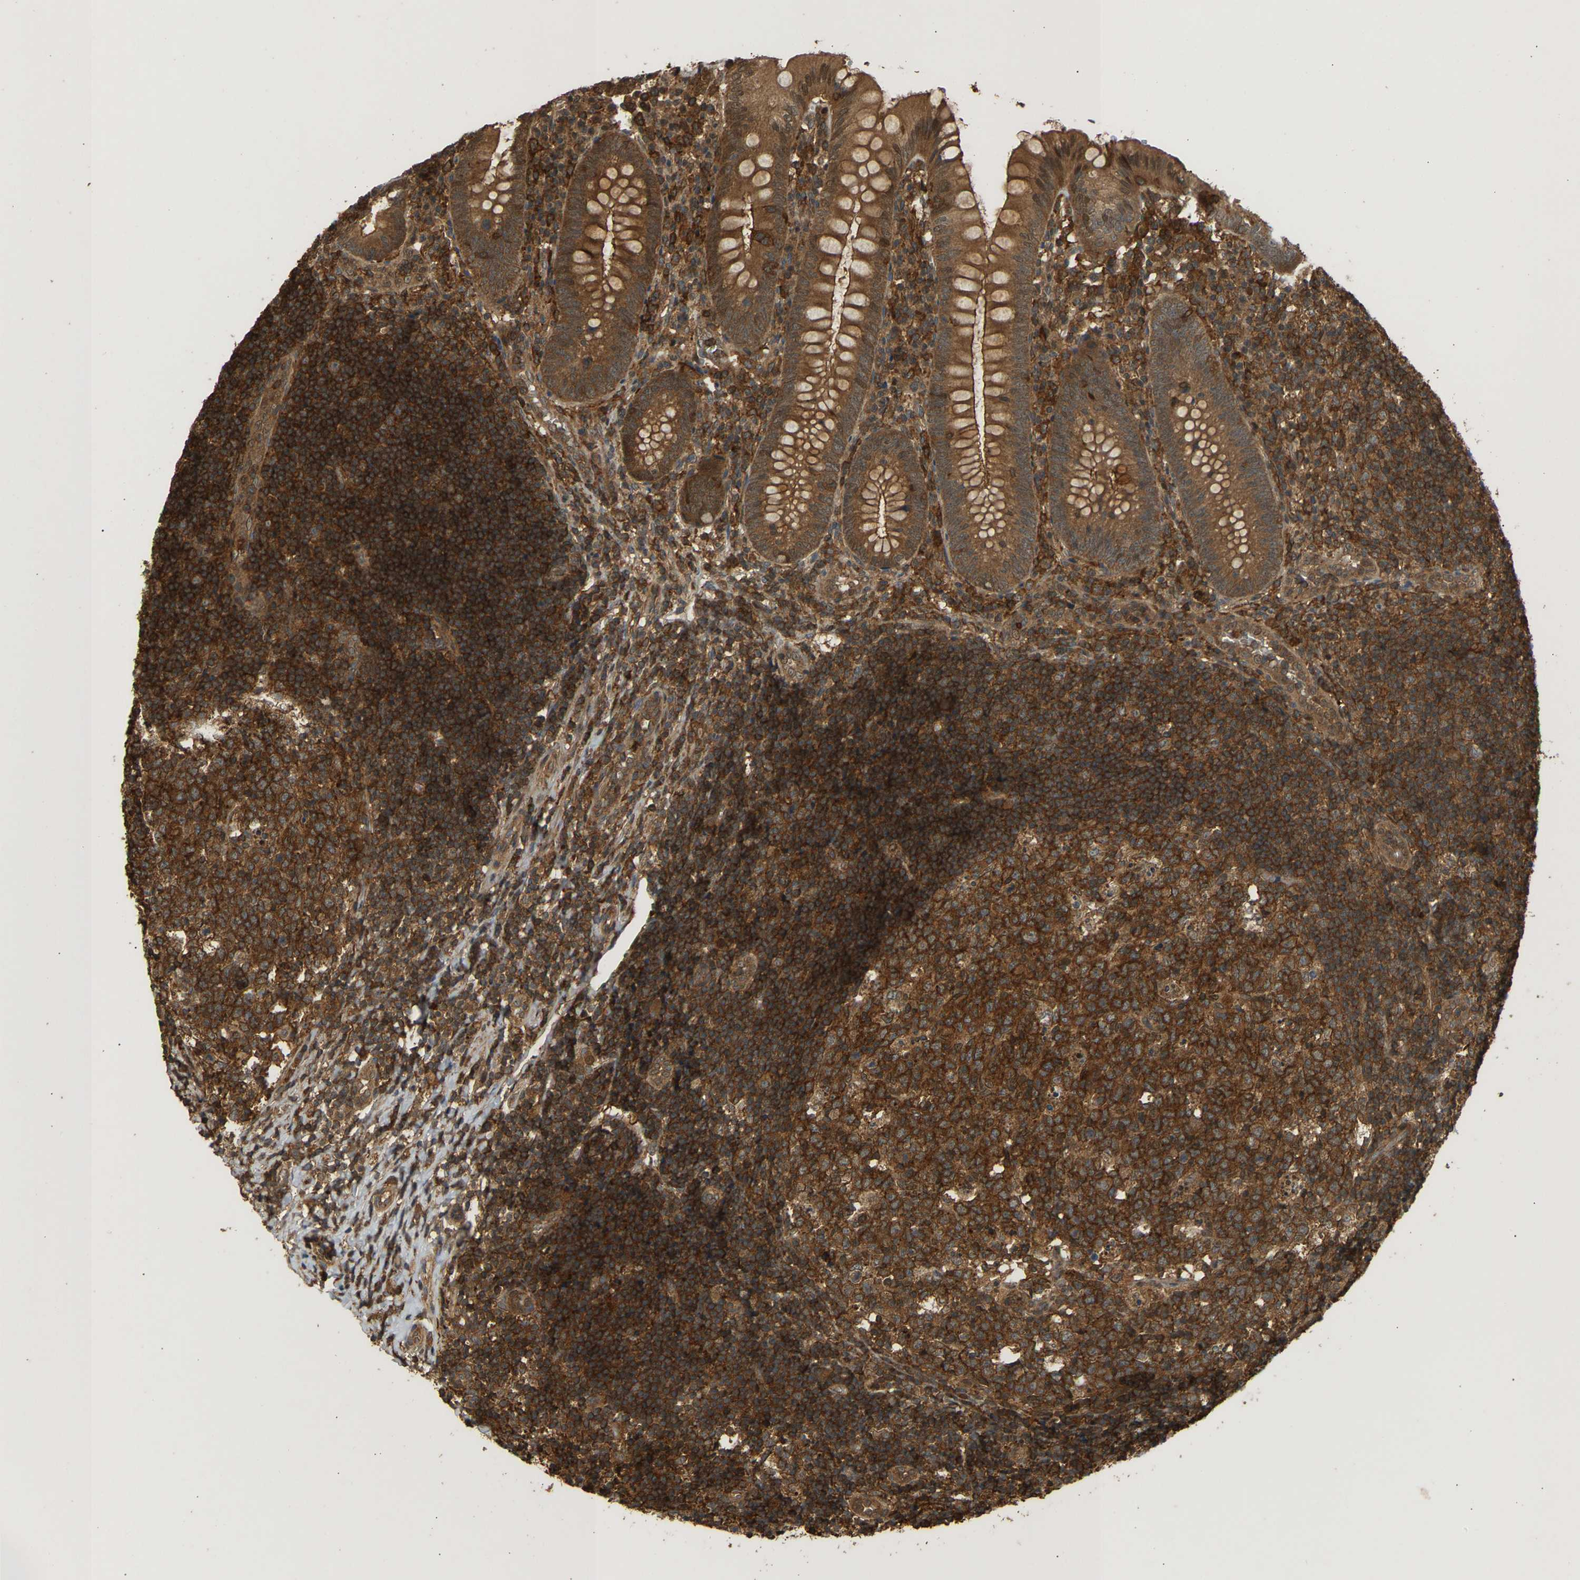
{"staining": {"intensity": "strong", "quantity": ">75%", "location": "cytoplasmic/membranous"}, "tissue": "appendix", "cell_type": "Glandular cells", "image_type": "normal", "snomed": [{"axis": "morphology", "description": "Normal tissue, NOS"}, {"axis": "topography", "description": "Appendix"}], "caption": "An IHC micrograph of benign tissue is shown. Protein staining in brown highlights strong cytoplasmic/membranous positivity in appendix within glandular cells. Using DAB (3,3'-diaminobenzidine) (brown) and hematoxylin (blue) stains, captured at high magnification using brightfield microscopy.", "gene": "ENSG00000282218", "patient": {"sex": "male", "age": 8}}